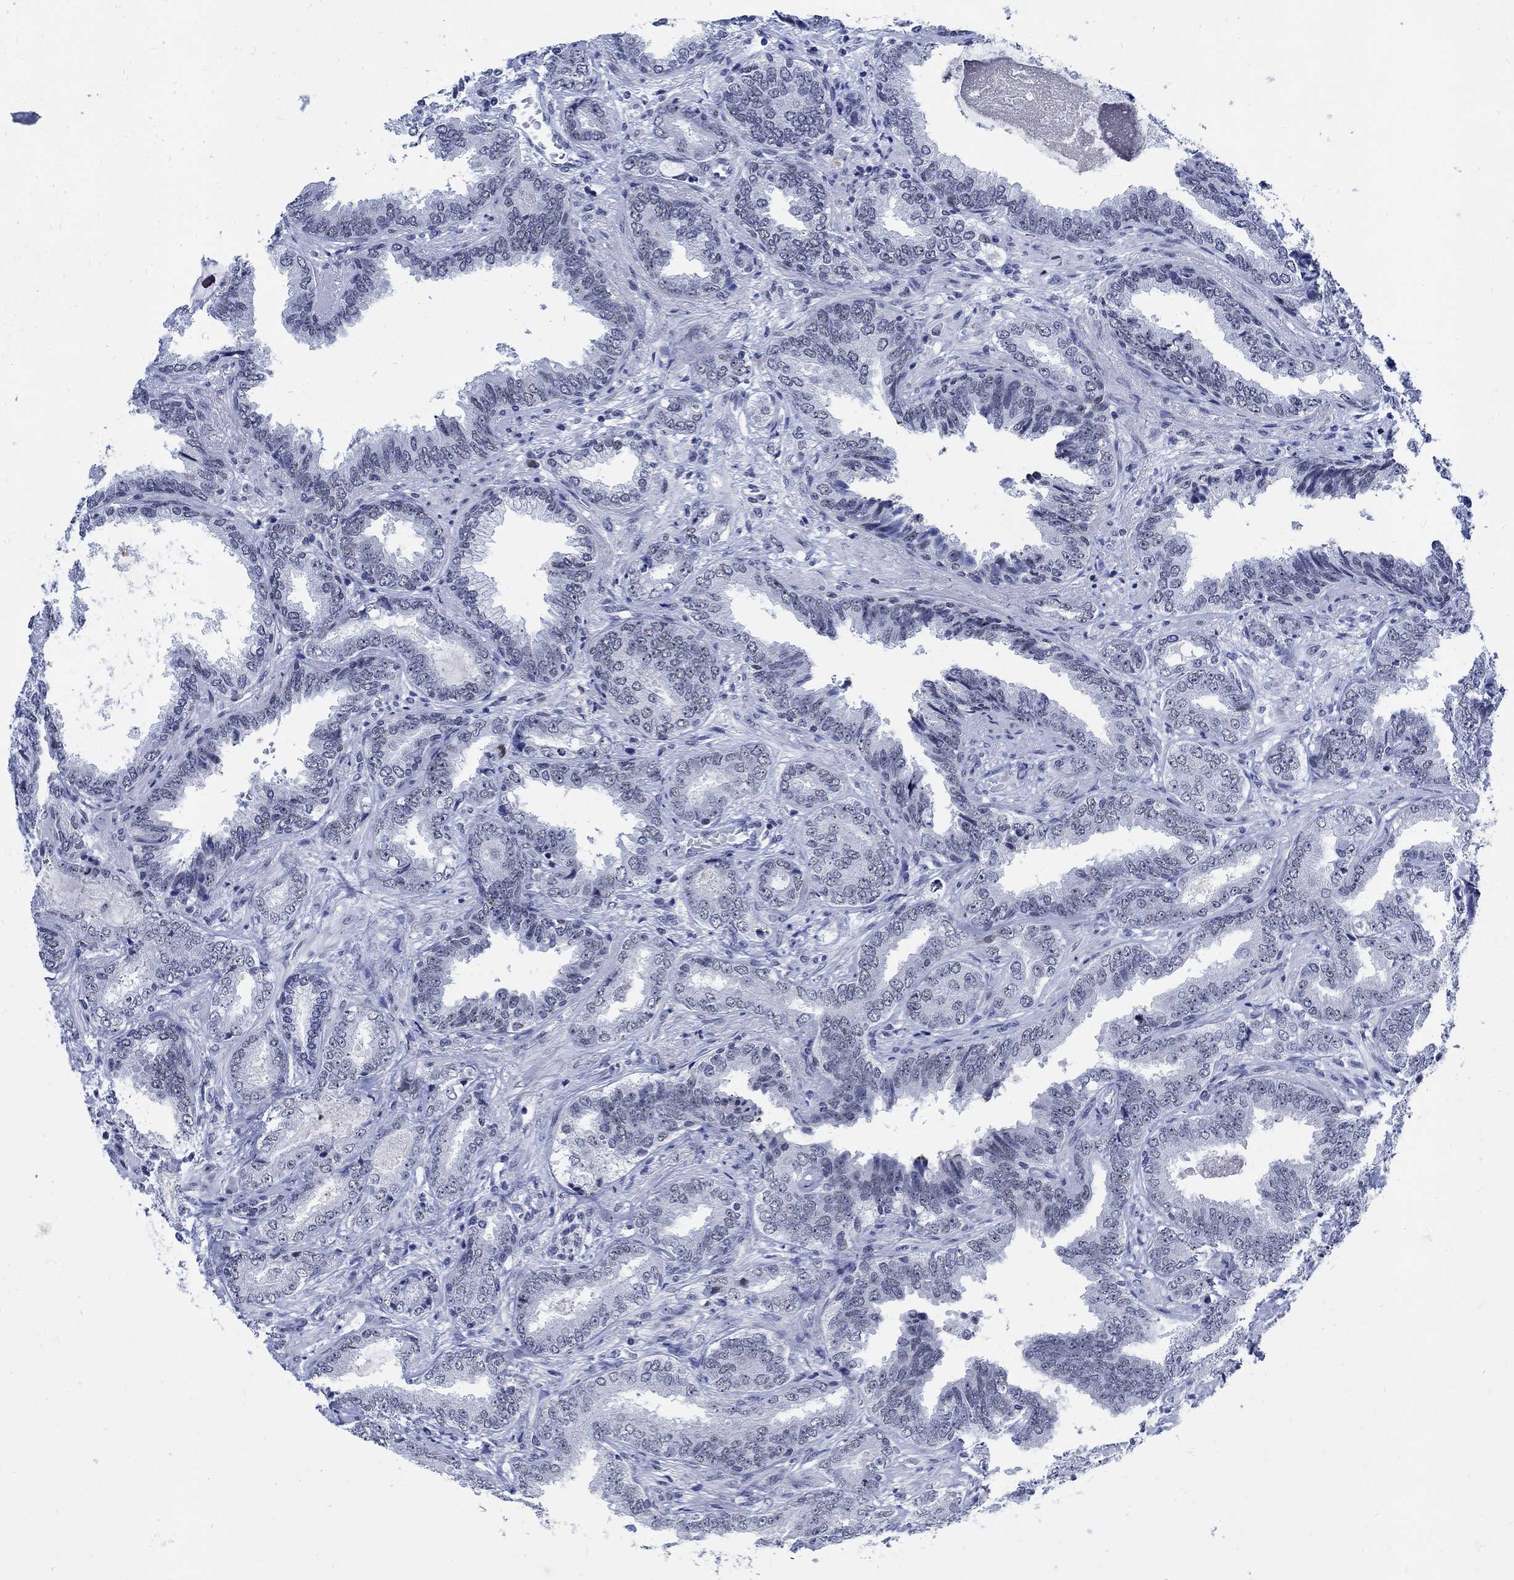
{"staining": {"intensity": "negative", "quantity": "none", "location": "none"}, "tissue": "prostate cancer", "cell_type": "Tumor cells", "image_type": "cancer", "snomed": [{"axis": "morphology", "description": "Adenocarcinoma, Low grade"}, {"axis": "topography", "description": "Prostate"}], "caption": "Tumor cells are negative for brown protein staining in prostate cancer (low-grade adenocarcinoma).", "gene": "DLK1", "patient": {"sex": "male", "age": 68}}